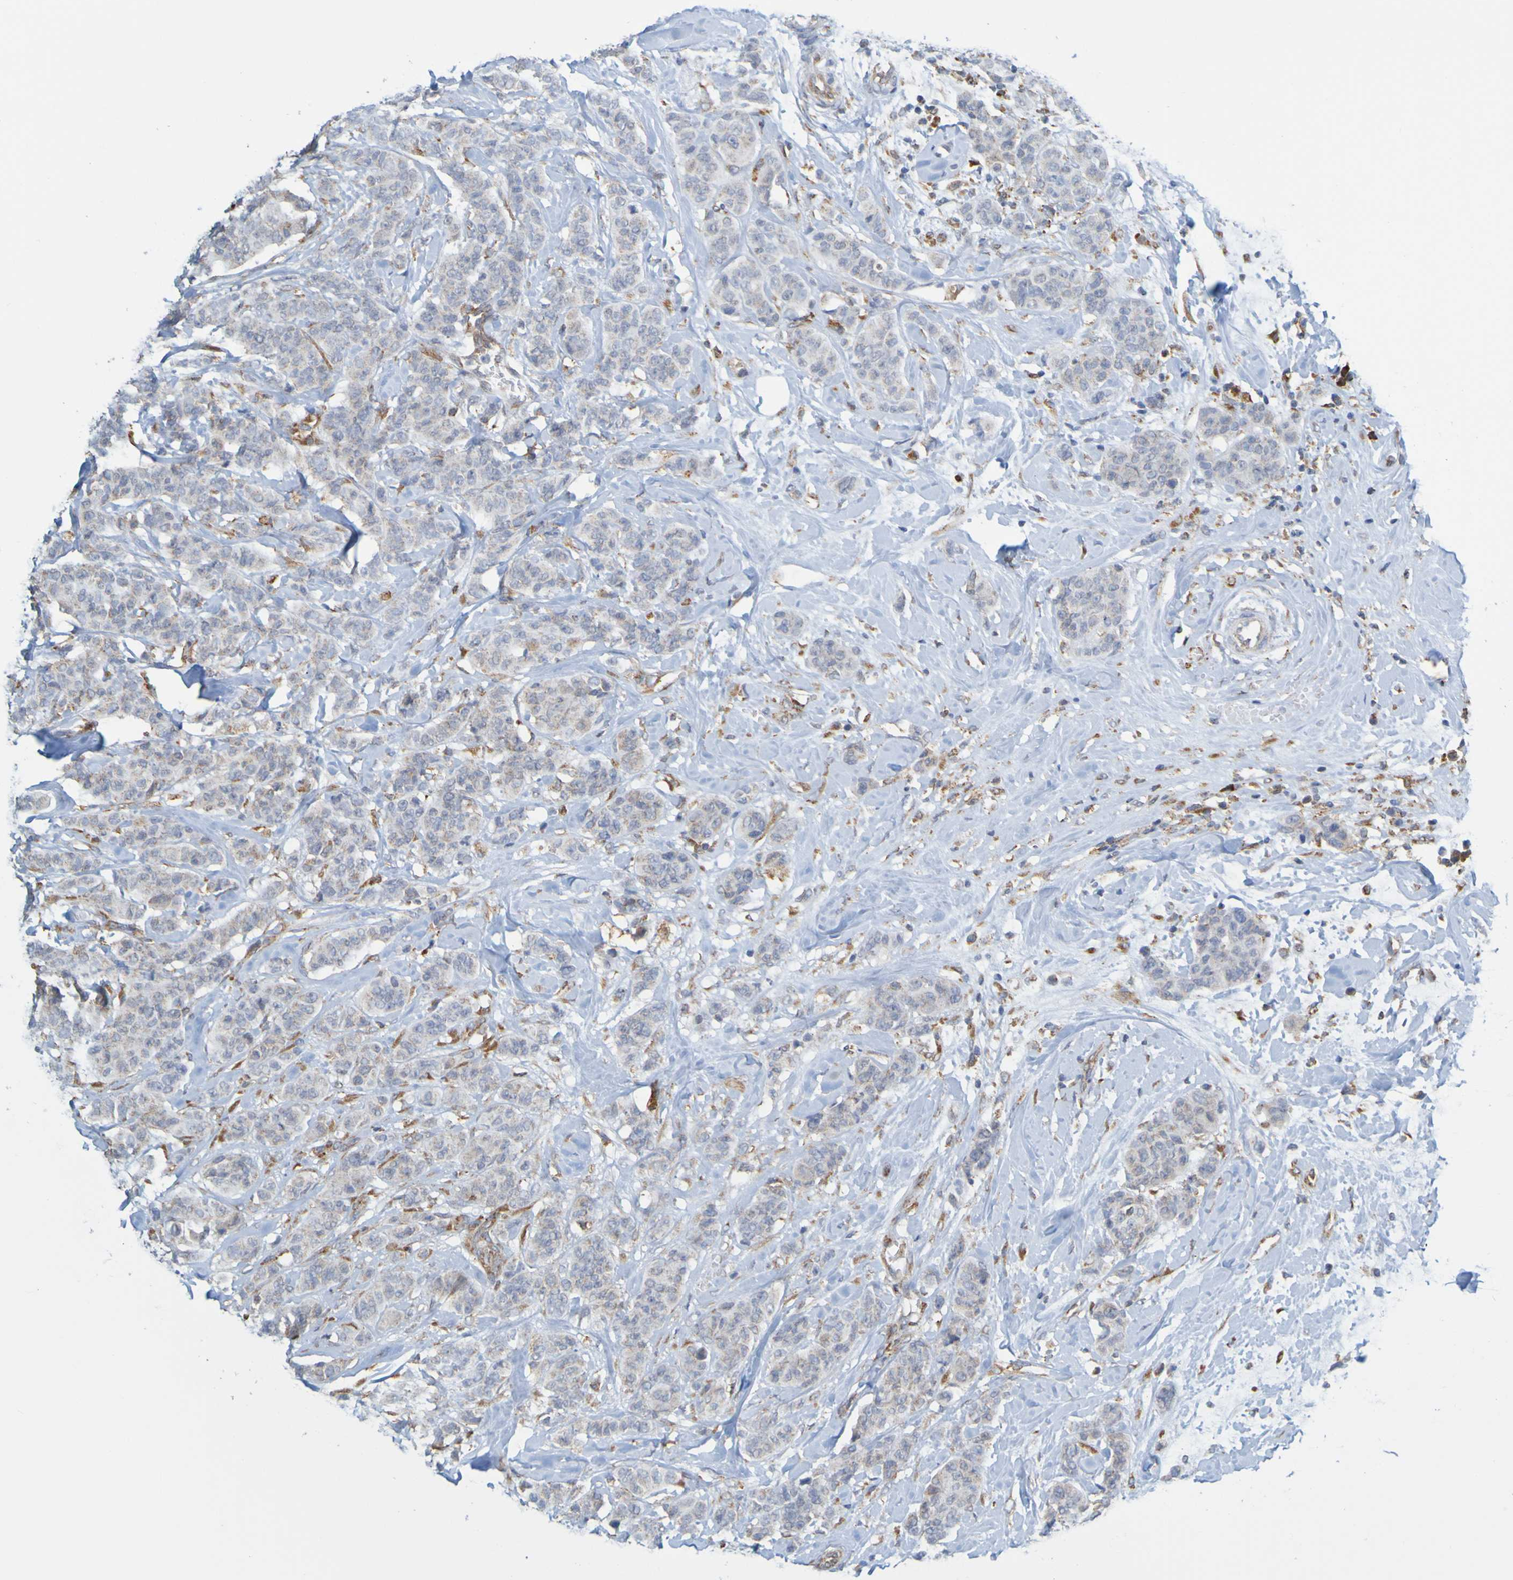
{"staining": {"intensity": "negative", "quantity": "none", "location": "none"}, "tissue": "breast cancer", "cell_type": "Tumor cells", "image_type": "cancer", "snomed": [{"axis": "morphology", "description": "Normal tissue, NOS"}, {"axis": "morphology", "description": "Duct carcinoma"}, {"axis": "topography", "description": "Breast"}], "caption": "Immunohistochemistry (IHC) photomicrograph of neoplastic tissue: breast intraductal carcinoma stained with DAB demonstrates no significant protein expression in tumor cells.", "gene": "PDIA3", "patient": {"sex": "female", "age": 40}}